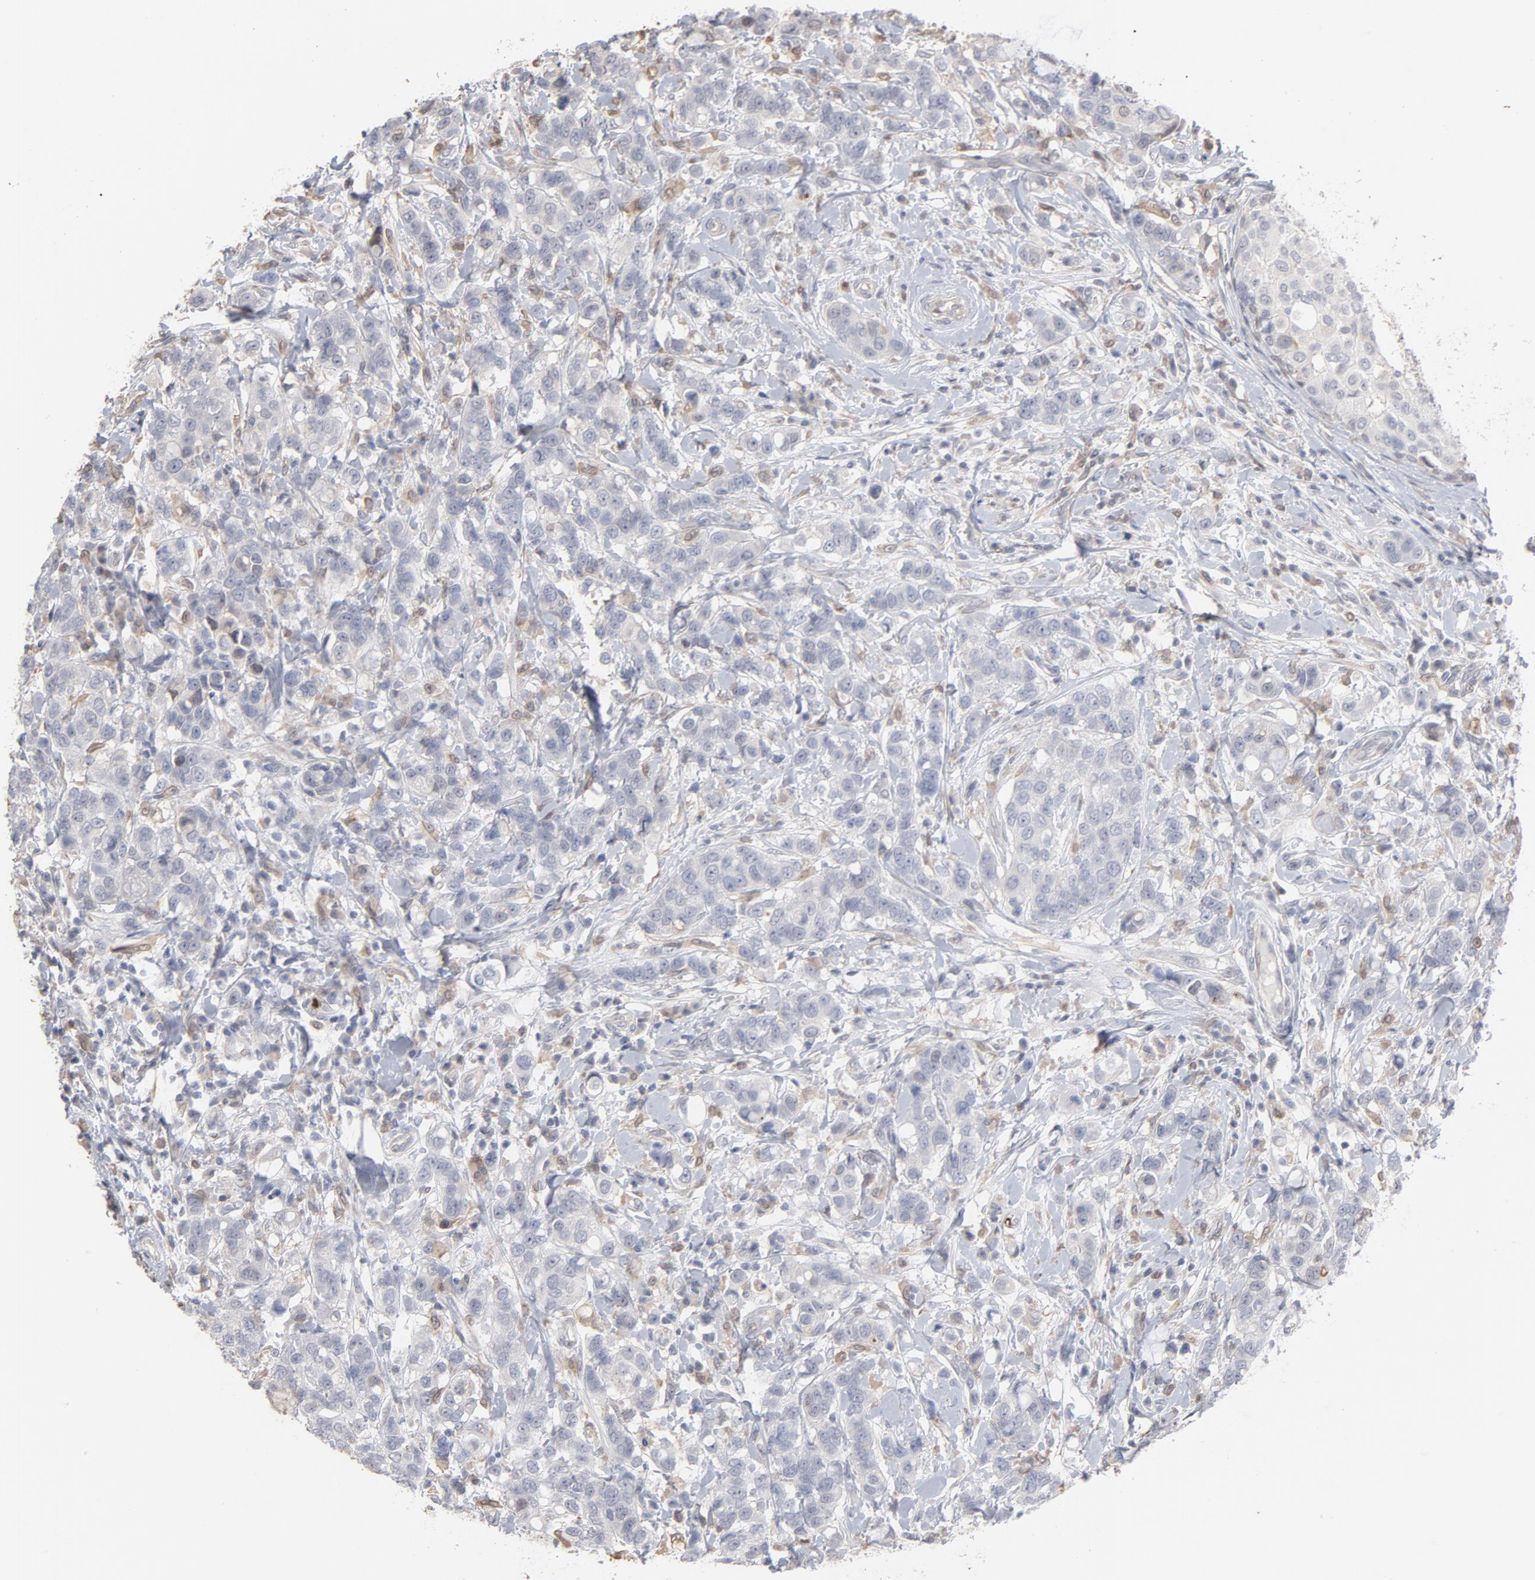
{"staining": {"intensity": "negative", "quantity": "none", "location": "none"}, "tissue": "breast cancer", "cell_type": "Tumor cells", "image_type": "cancer", "snomed": [{"axis": "morphology", "description": "Duct carcinoma"}, {"axis": "topography", "description": "Breast"}], "caption": "Breast cancer (invasive ductal carcinoma) stained for a protein using IHC displays no expression tumor cells.", "gene": "PNMA1", "patient": {"sex": "female", "age": 27}}